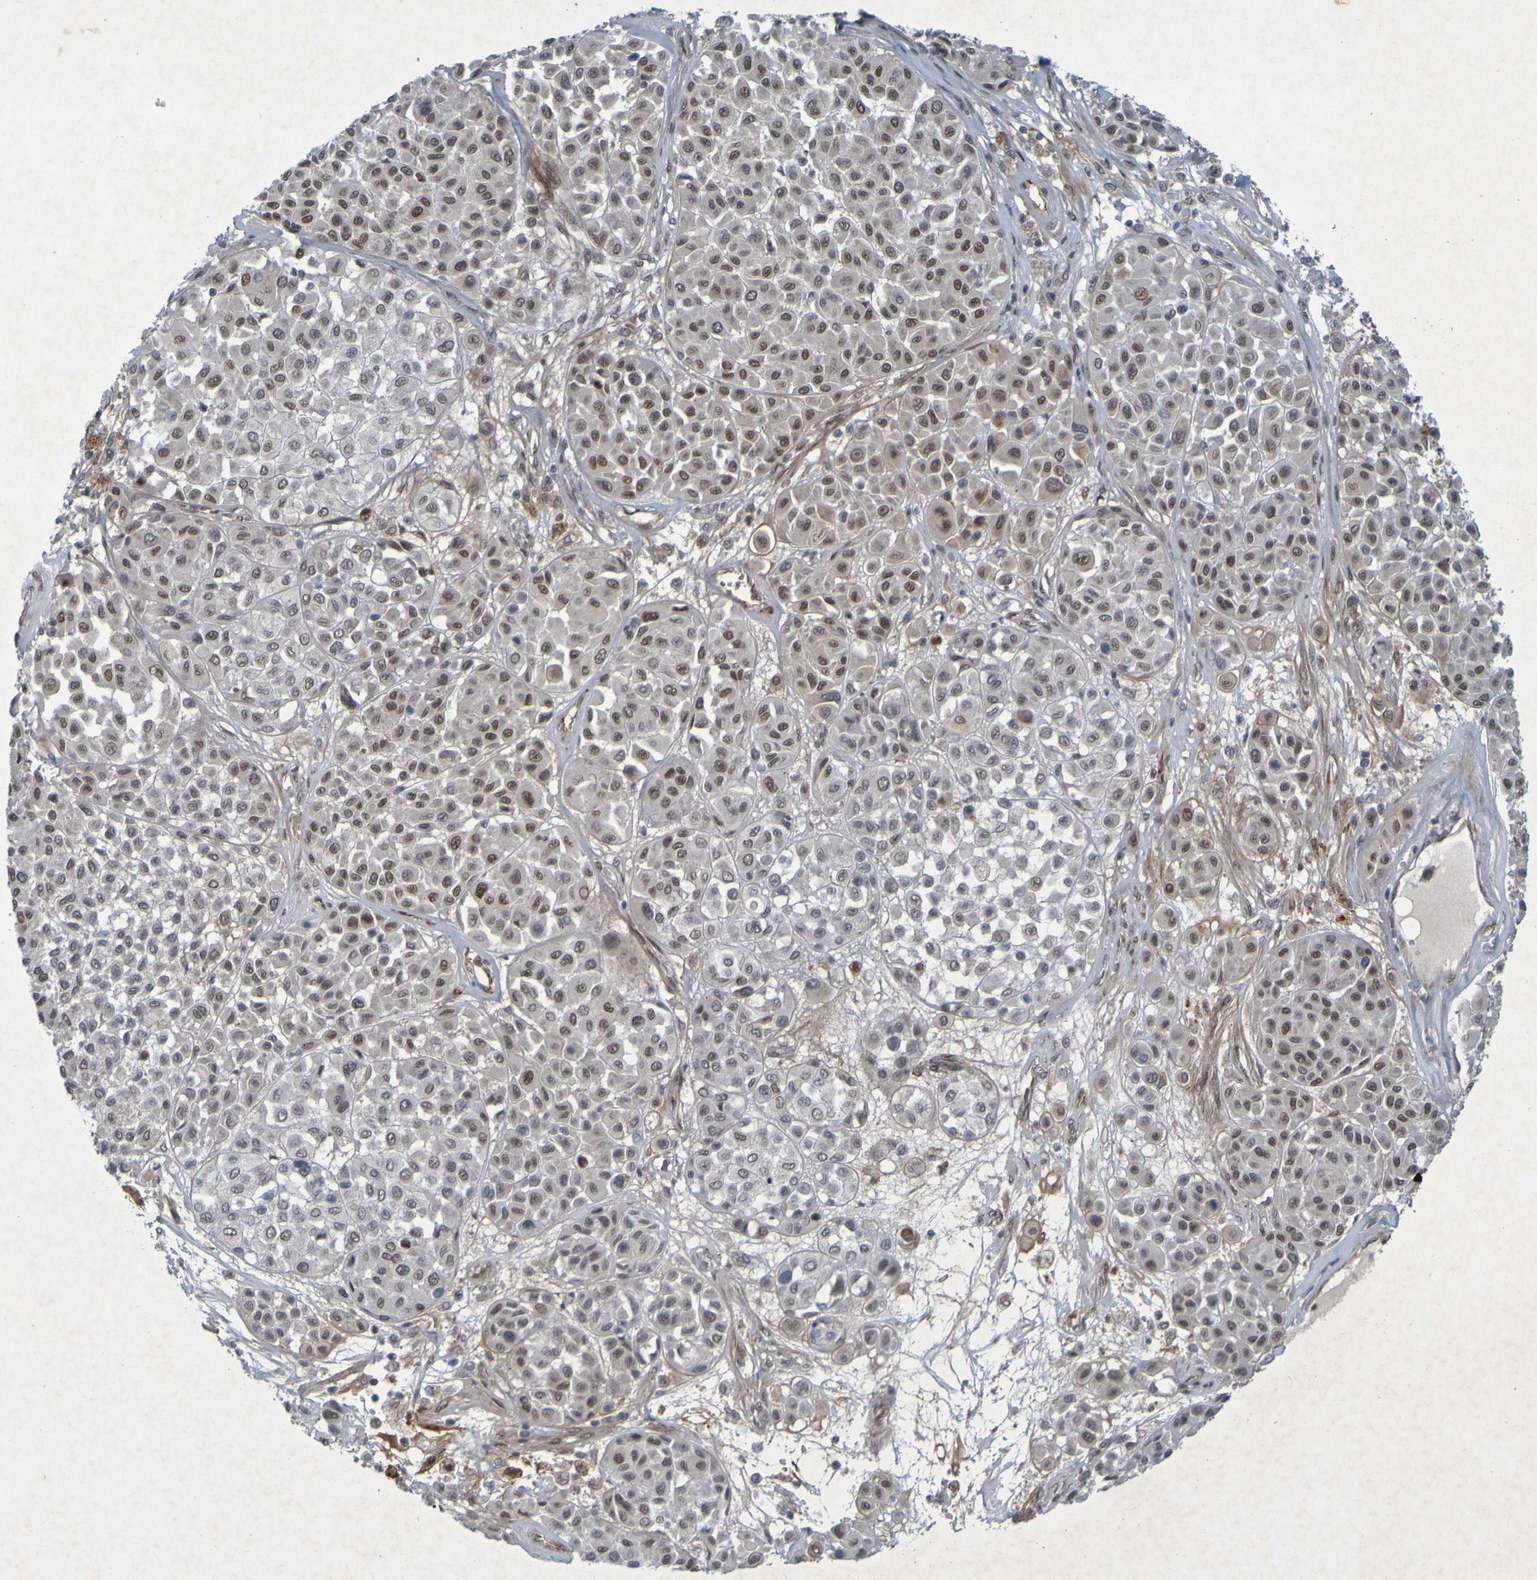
{"staining": {"intensity": "moderate", "quantity": "25%-75%", "location": "nuclear"}, "tissue": "melanoma", "cell_type": "Tumor cells", "image_type": "cancer", "snomed": [{"axis": "morphology", "description": "Malignant melanoma, Metastatic site"}, {"axis": "topography", "description": "Soft tissue"}], "caption": "The photomicrograph reveals staining of malignant melanoma (metastatic site), revealing moderate nuclear protein staining (brown color) within tumor cells.", "gene": "MCPH1", "patient": {"sex": "male", "age": 41}}